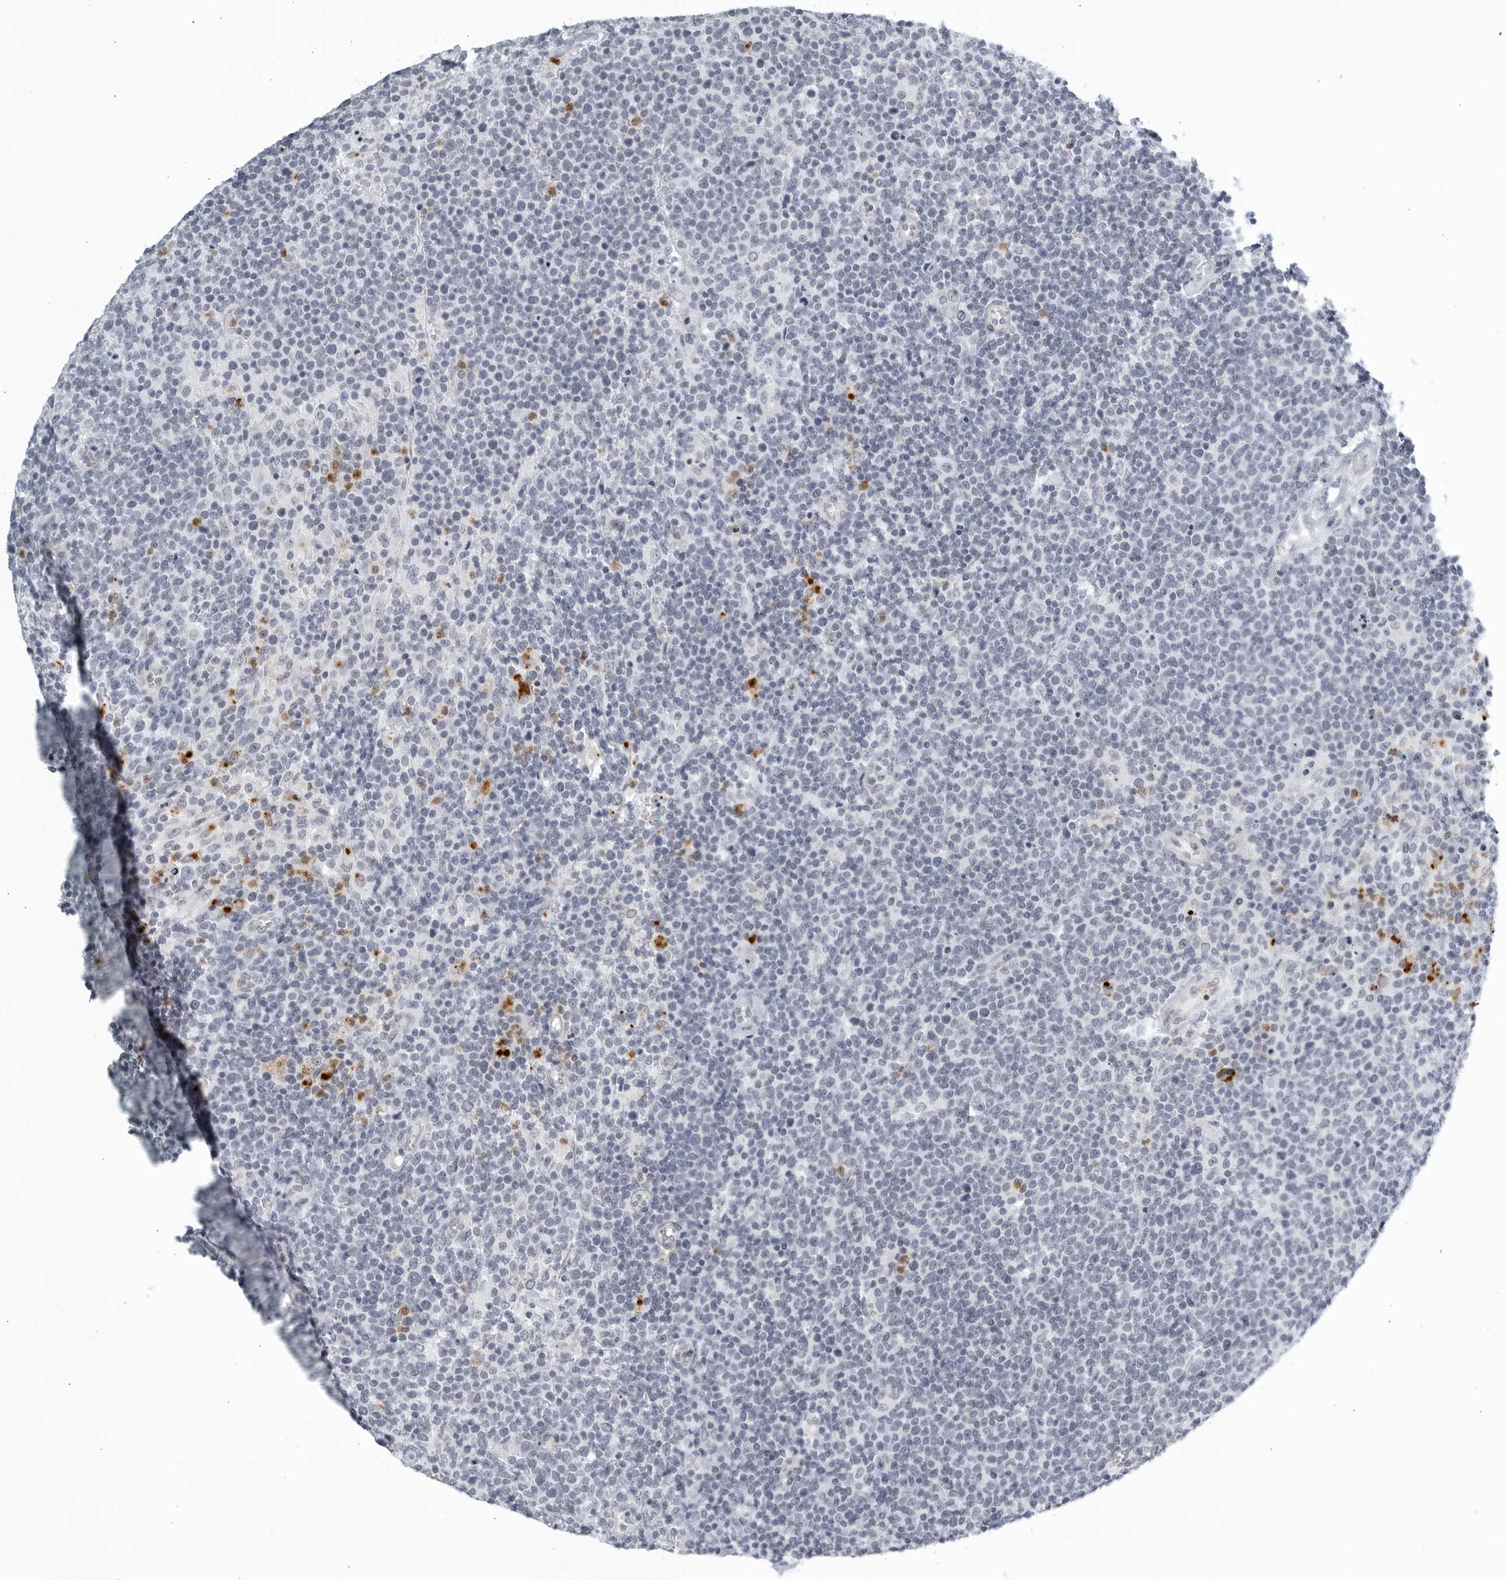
{"staining": {"intensity": "negative", "quantity": "none", "location": "none"}, "tissue": "lymphoma", "cell_type": "Tumor cells", "image_type": "cancer", "snomed": [{"axis": "morphology", "description": "Malignant lymphoma, non-Hodgkin's type, High grade"}, {"axis": "topography", "description": "Lymph node"}], "caption": "This is an IHC photomicrograph of malignant lymphoma, non-Hodgkin's type (high-grade). There is no positivity in tumor cells.", "gene": "KLK7", "patient": {"sex": "male", "age": 61}}